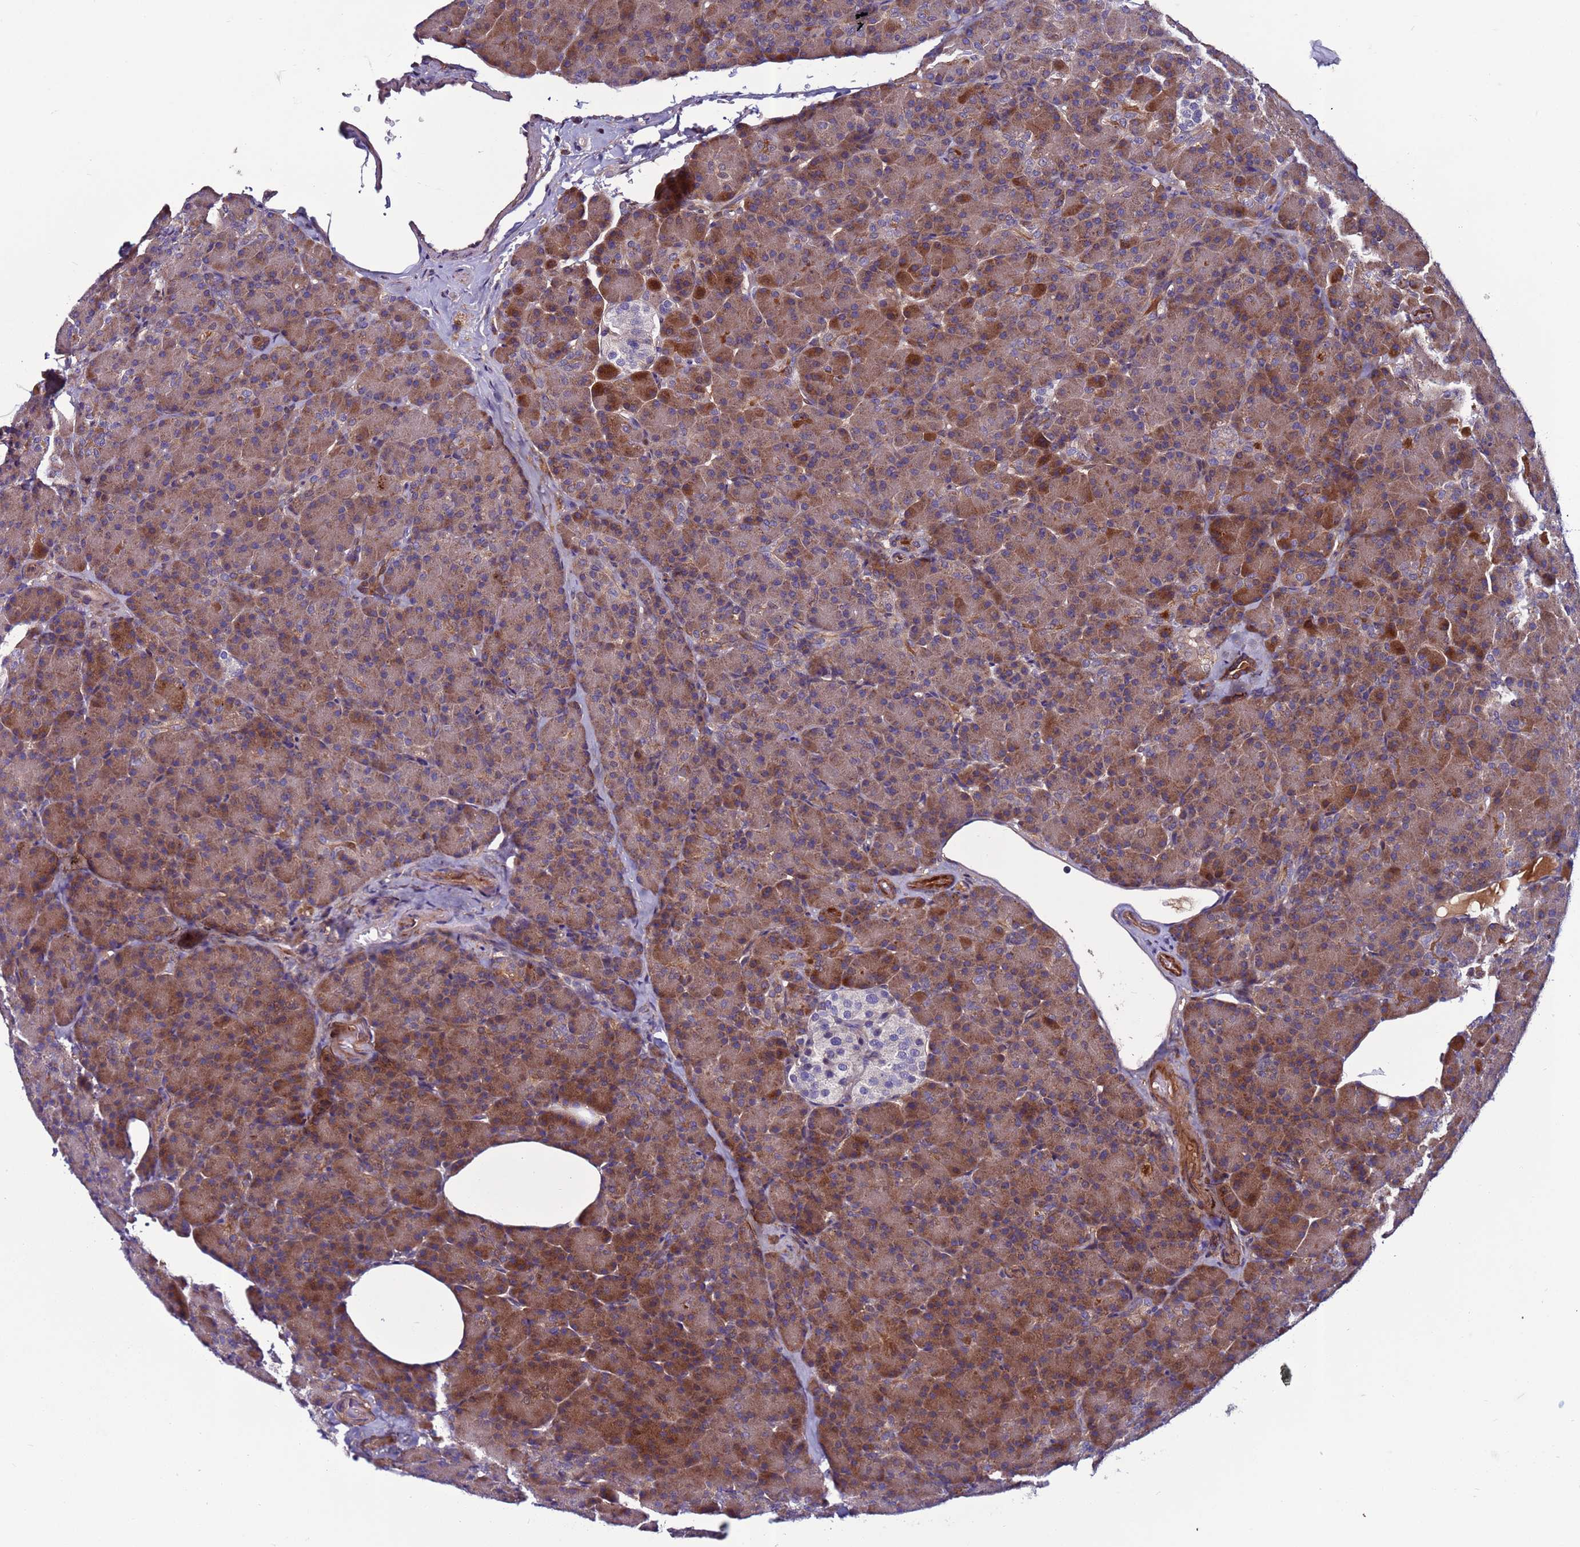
{"staining": {"intensity": "moderate", "quantity": ">75%", "location": "cytoplasmic/membranous"}, "tissue": "pancreas", "cell_type": "Exocrine glandular cells", "image_type": "normal", "snomed": [{"axis": "morphology", "description": "Normal tissue, NOS"}, {"axis": "topography", "description": "Pancreas"}], "caption": "IHC of normal human pancreas demonstrates medium levels of moderate cytoplasmic/membranous positivity in about >75% of exocrine glandular cells.", "gene": "C8G", "patient": {"sex": "female", "age": 43}}